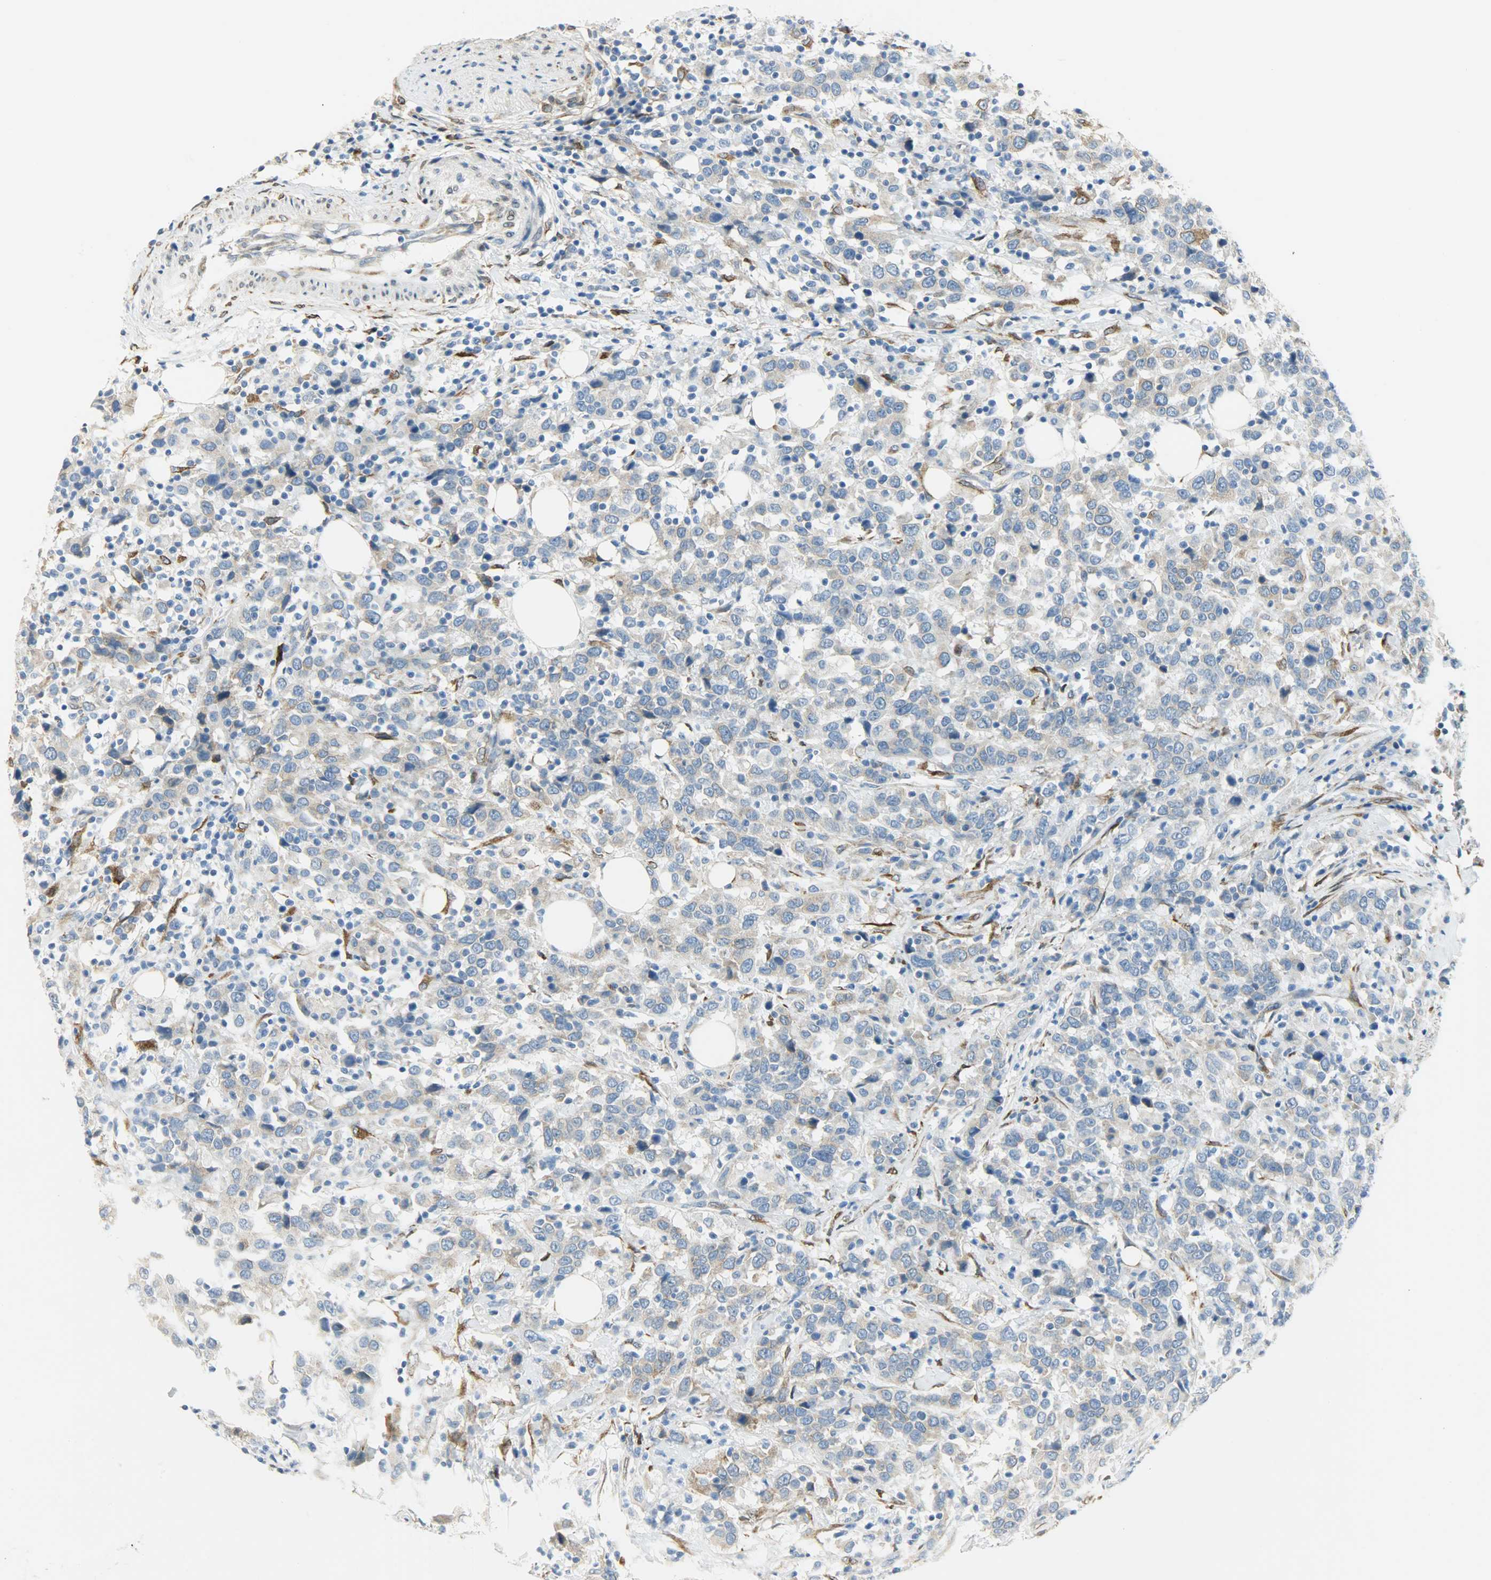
{"staining": {"intensity": "moderate", "quantity": ">75%", "location": "cytoplasmic/membranous"}, "tissue": "urothelial cancer", "cell_type": "Tumor cells", "image_type": "cancer", "snomed": [{"axis": "morphology", "description": "Urothelial carcinoma, High grade"}, {"axis": "topography", "description": "Urinary bladder"}], "caption": "IHC micrograph of neoplastic tissue: urothelial cancer stained using immunohistochemistry shows medium levels of moderate protein expression localized specifically in the cytoplasmic/membranous of tumor cells, appearing as a cytoplasmic/membranous brown color.", "gene": "PKD2", "patient": {"sex": "male", "age": 61}}